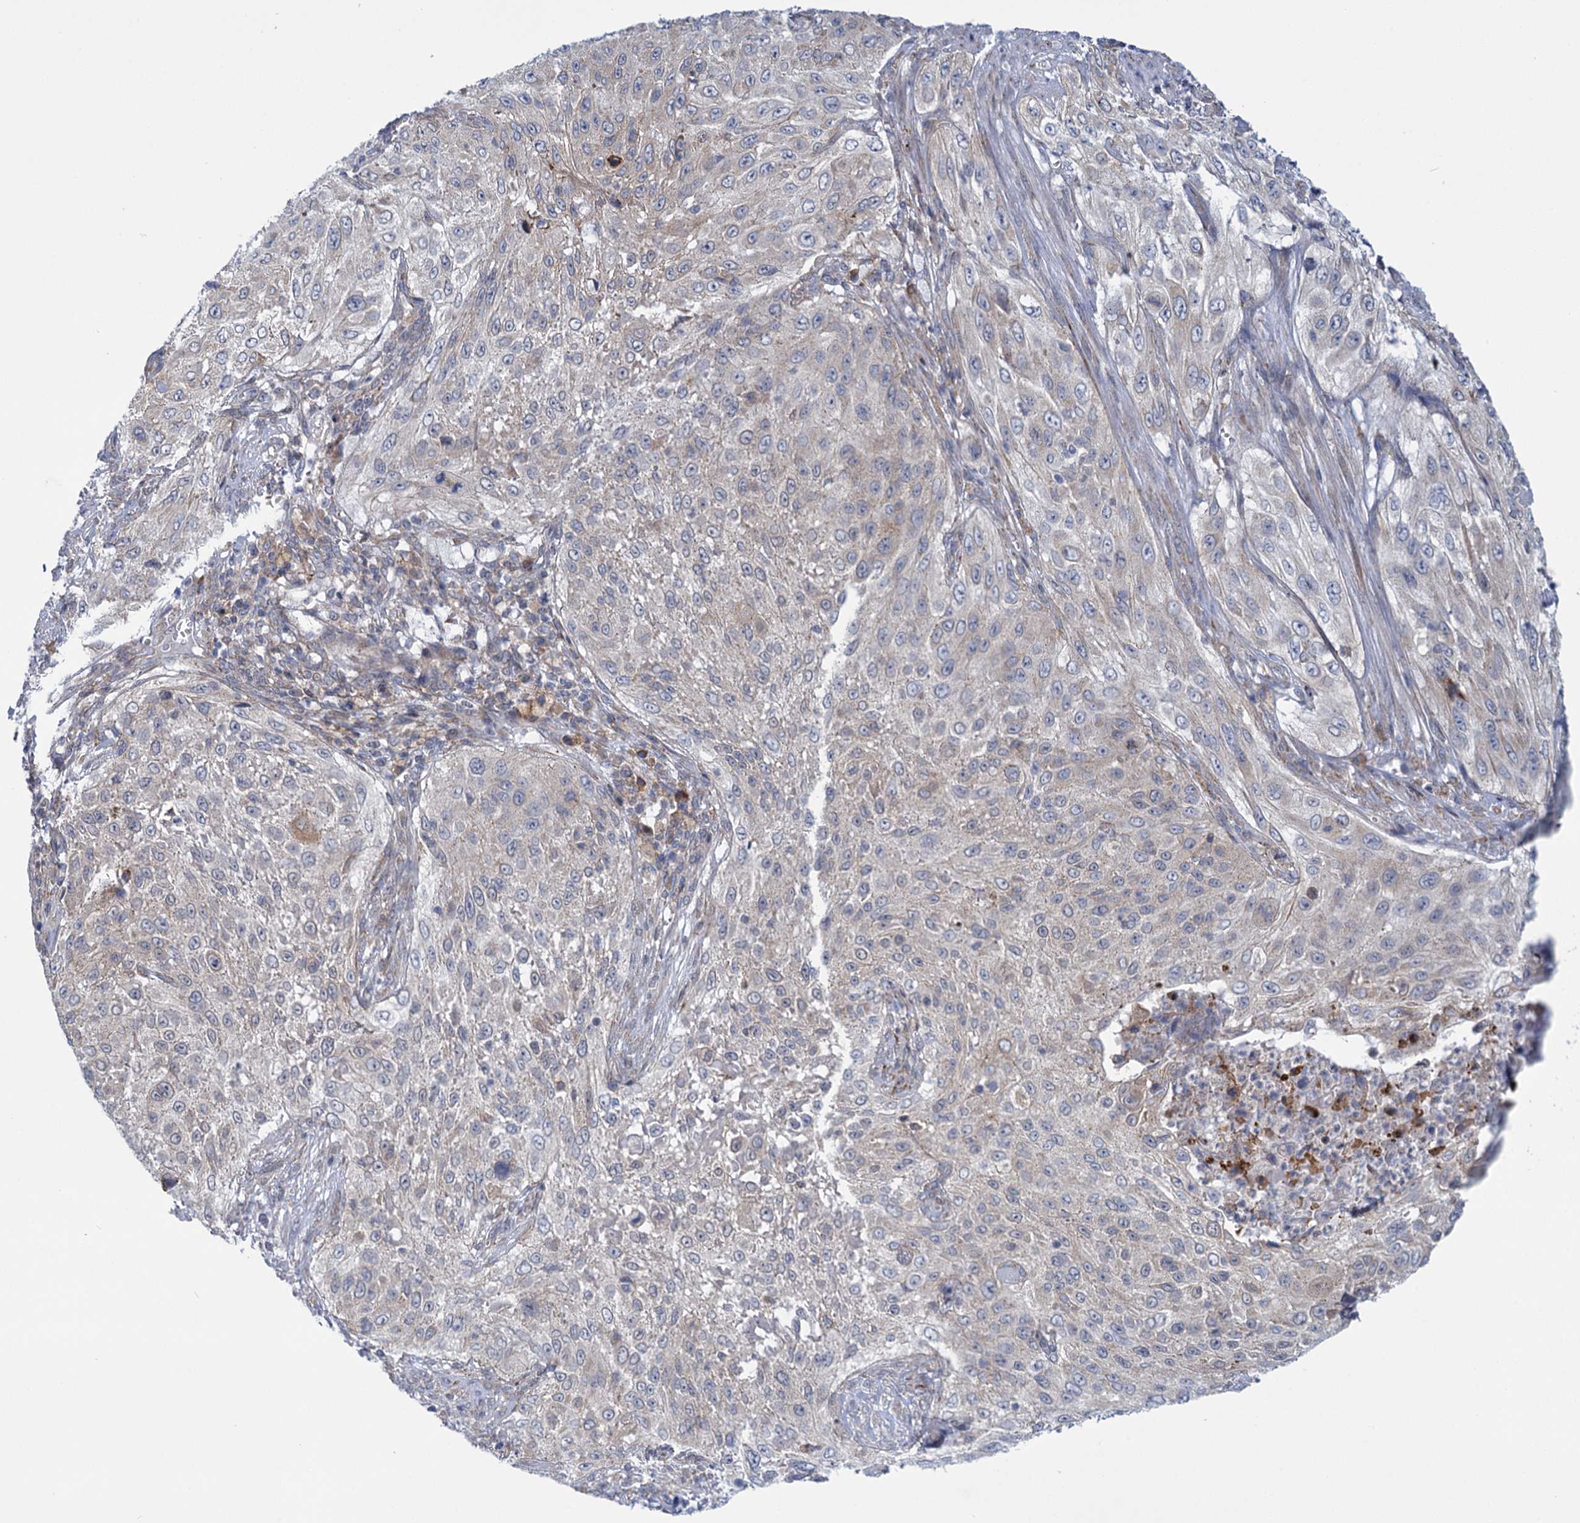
{"staining": {"intensity": "negative", "quantity": "none", "location": "none"}, "tissue": "cervical cancer", "cell_type": "Tumor cells", "image_type": "cancer", "snomed": [{"axis": "morphology", "description": "Squamous cell carcinoma, NOS"}, {"axis": "topography", "description": "Cervix"}], "caption": "This is a micrograph of IHC staining of cervical cancer (squamous cell carcinoma), which shows no staining in tumor cells.", "gene": "MBLAC2", "patient": {"sex": "female", "age": 42}}